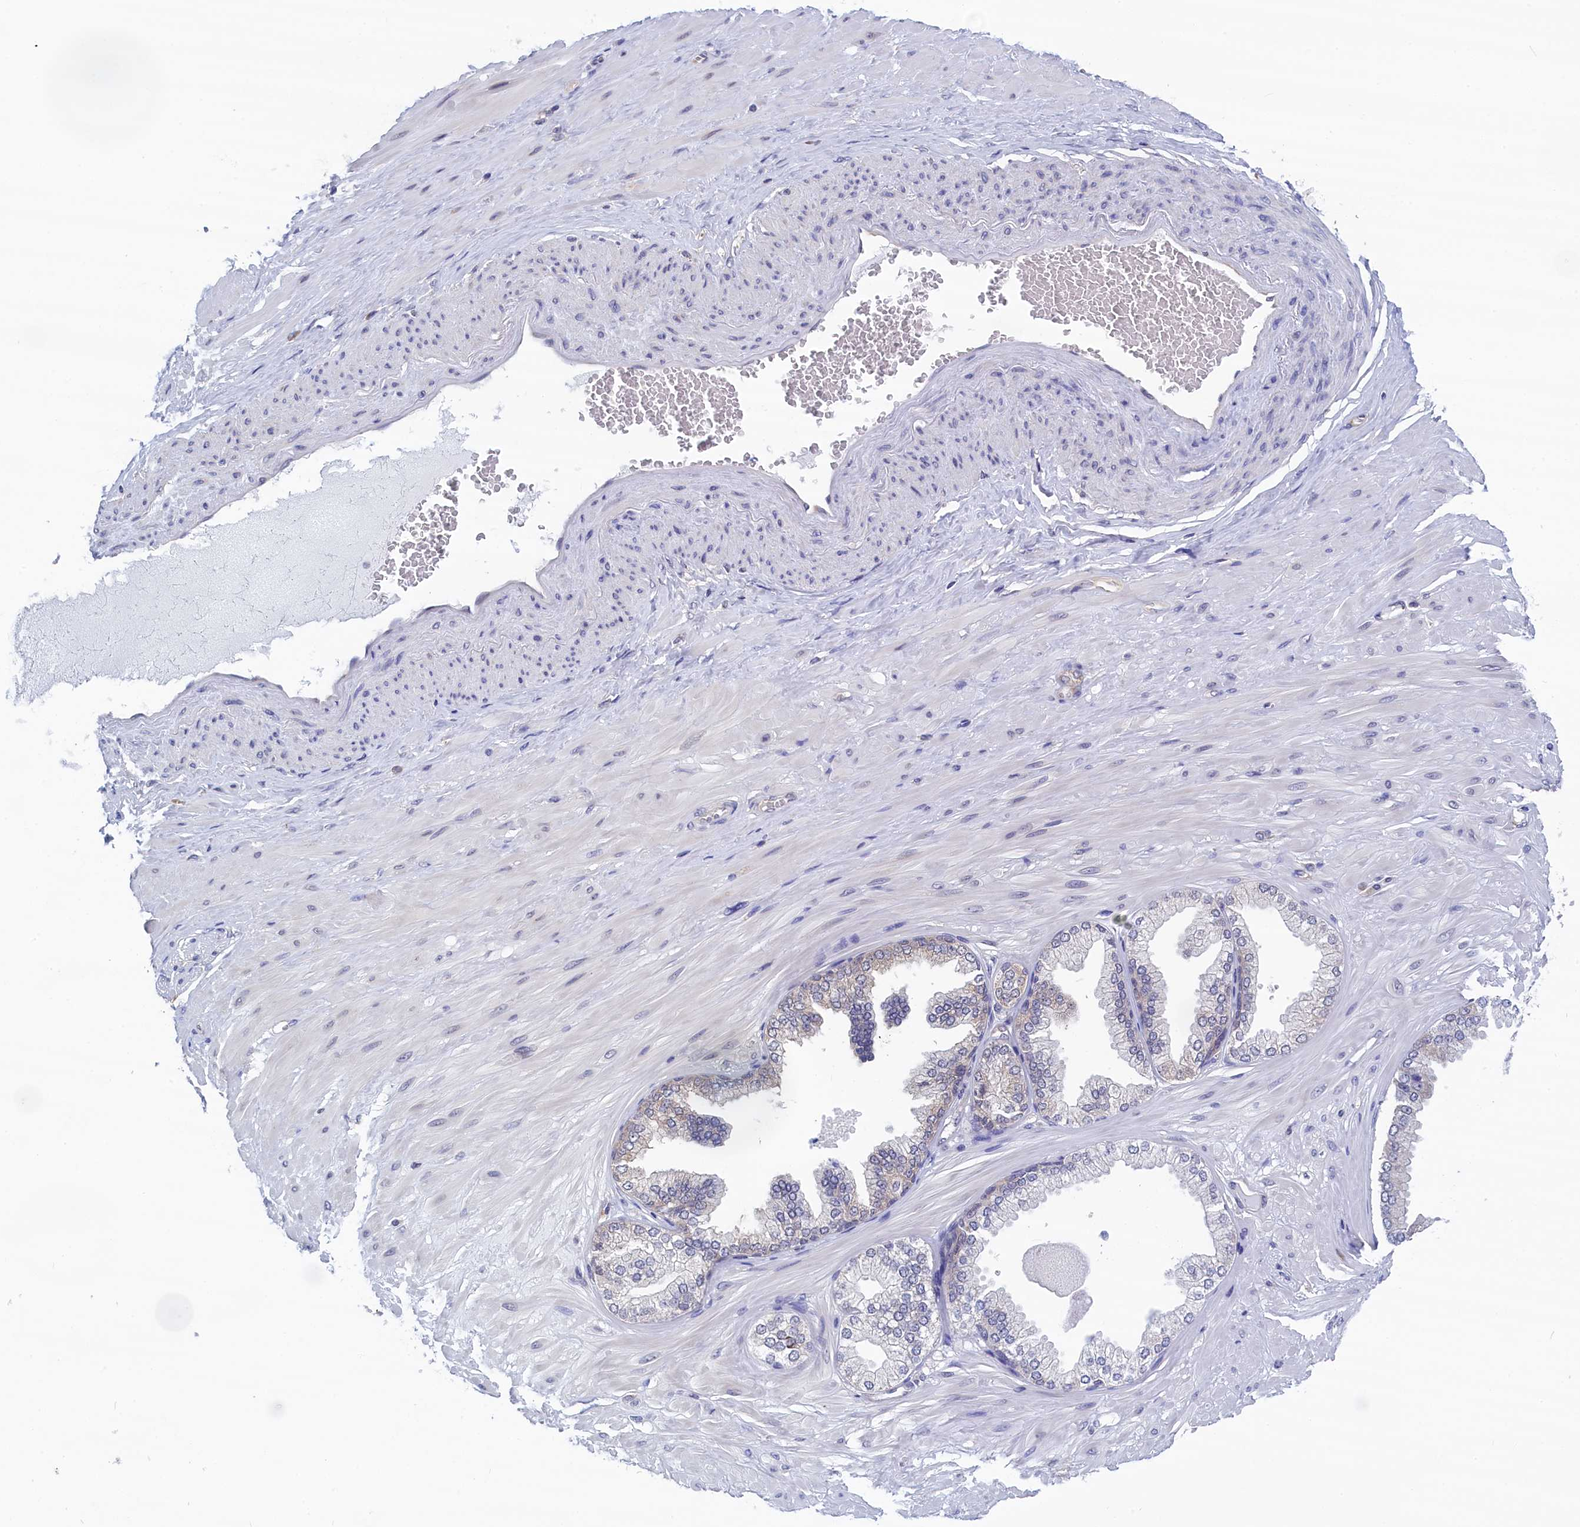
{"staining": {"intensity": "negative", "quantity": "none", "location": "none"}, "tissue": "adipose tissue", "cell_type": "Adipocytes", "image_type": "normal", "snomed": [{"axis": "morphology", "description": "Normal tissue, NOS"}, {"axis": "morphology", "description": "Adenocarcinoma, Low grade"}, {"axis": "topography", "description": "Prostate"}, {"axis": "topography", "description": "Peripheral nerve tissue"}], "caption": "Immunohistochemistry (IHC) of unremarkable adipose tissue exhibits no expression in adipocytes.", "gene": "PGP", "patient": {"sex": "male", "age": 63}}